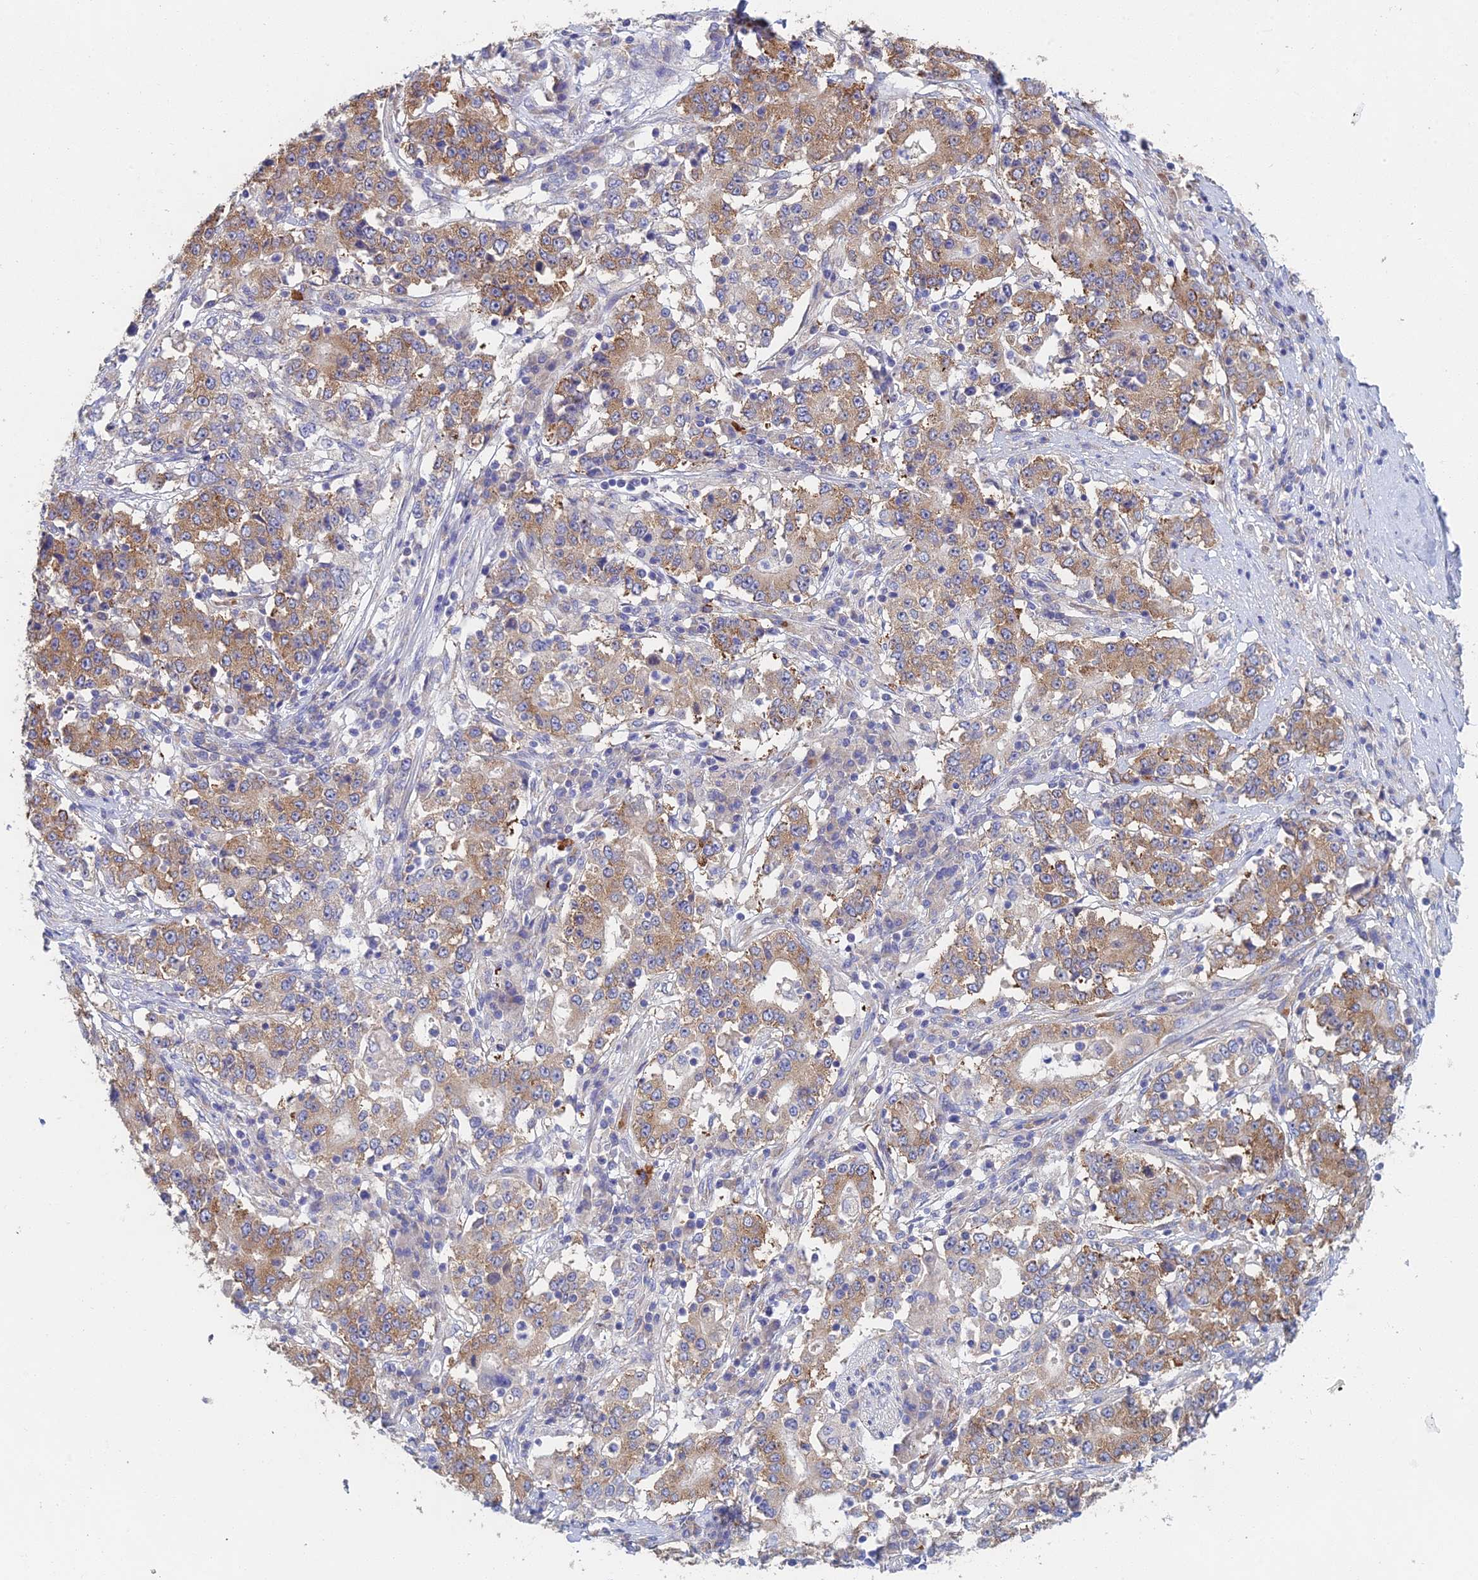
{"staining": {"intensity": "moderate", "quantity": "25%-75%", "location": "cytoplasmic/membranous"}, "tissue": "stomach cancer", "cell_type": "Tumor cells", "image_type": "cancer", "snomed": [{"axis": "morphology", "description": "Adenocarcinoma, NOS"}, {"axis": "topography", "description": "Stomach"}], "caption": "A high-resolution micrograph shows immunohistochemistry (IHC) staining of stomach adenocarcinoma, which reveals moderate cytoplasmic/membranous expression in about 25%-75% of tumor cells. (DAB IHC, brown staining for protein, blue staining for nuclei).", "gene": "ELOF1", "patient": {"sex": "male", "age": 59}}